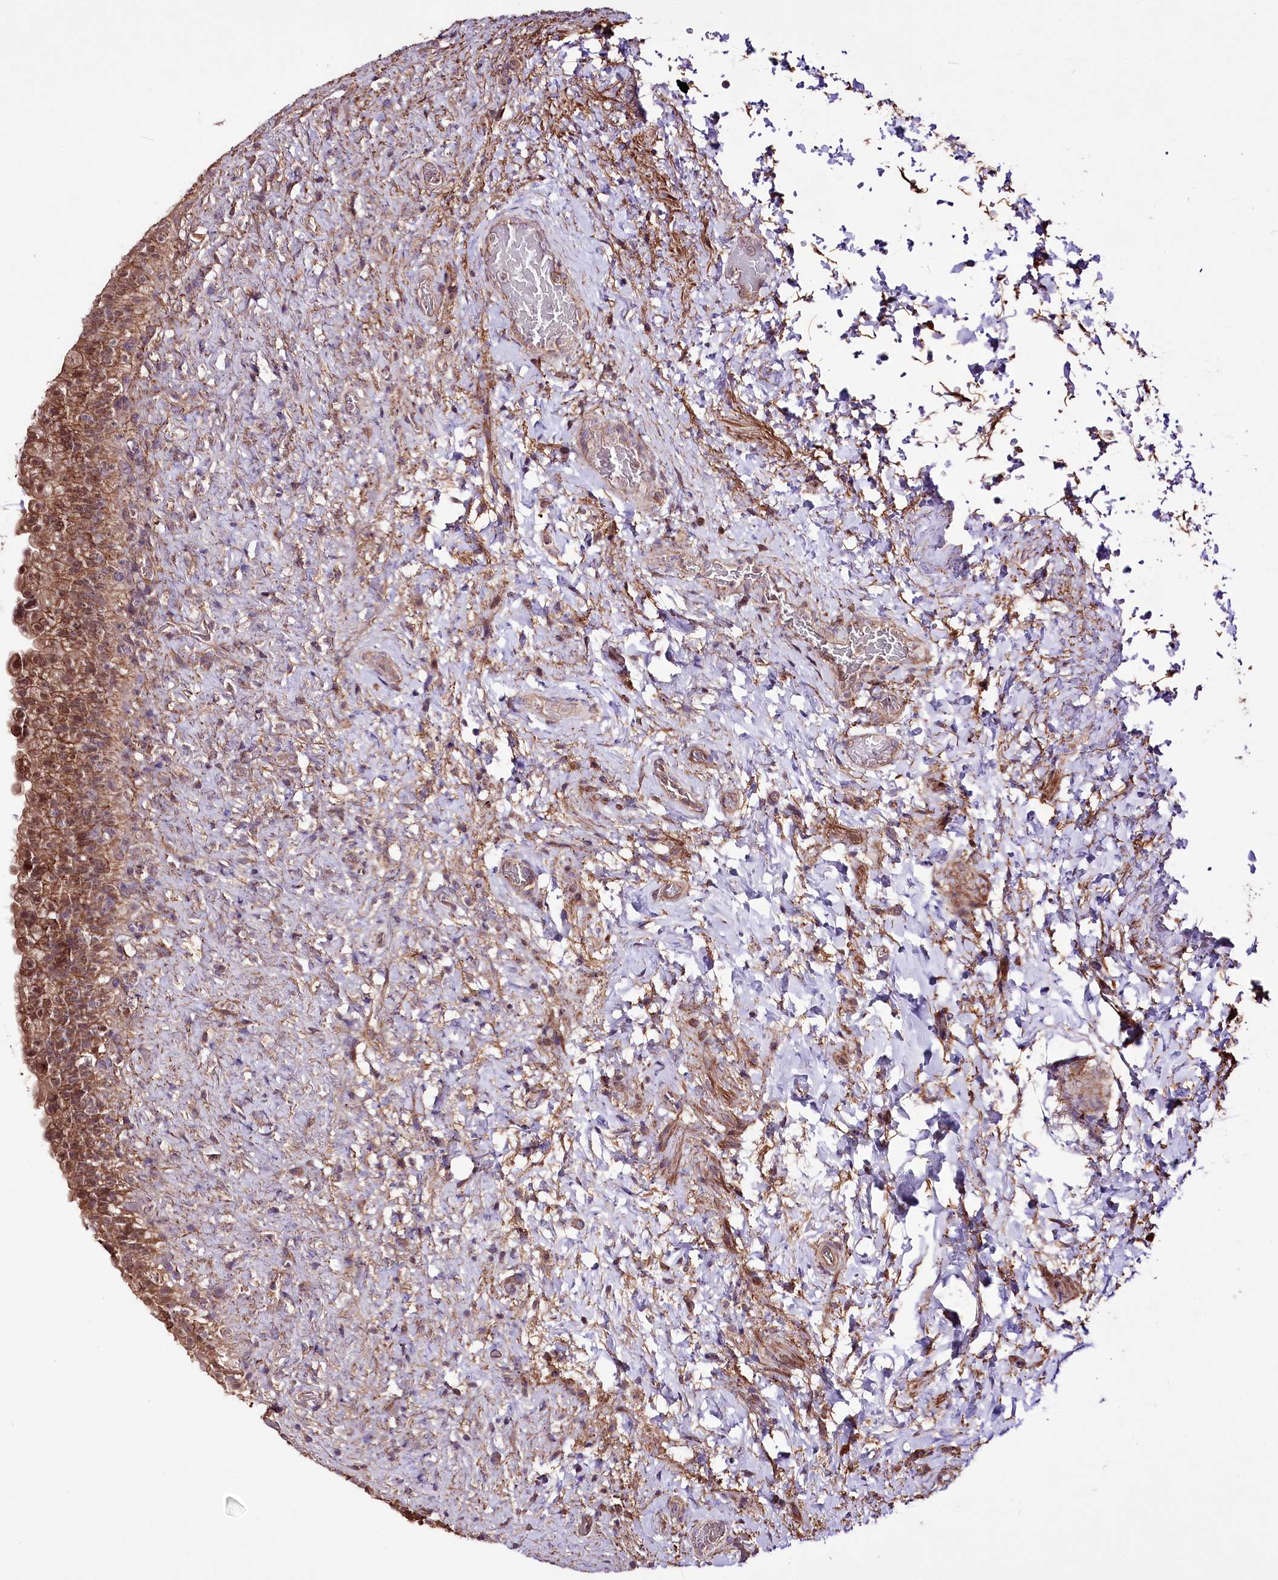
{"staining": {"intensity": "moderate", "quantity": ">75%", "location": "cytoplasmic/membranous,nuclear"}, "tissue": "urinary bladder", "cell_type": "Urothelial cells", "image_type": "normal", "snomed": [{"axis": "morphology", "description": "Normal tissue, NOS"}, {"axis": "topography", "description": "Urinary bladder"}], "caption": "IHC of unremarkable urinary bladder exhibits medium levels of moderate cytoplasmic/membranous,nuclear expression in about >75% of urothelial cells.", "gene": "WWC1", "patient": {"sex": "female", "age": 27}}